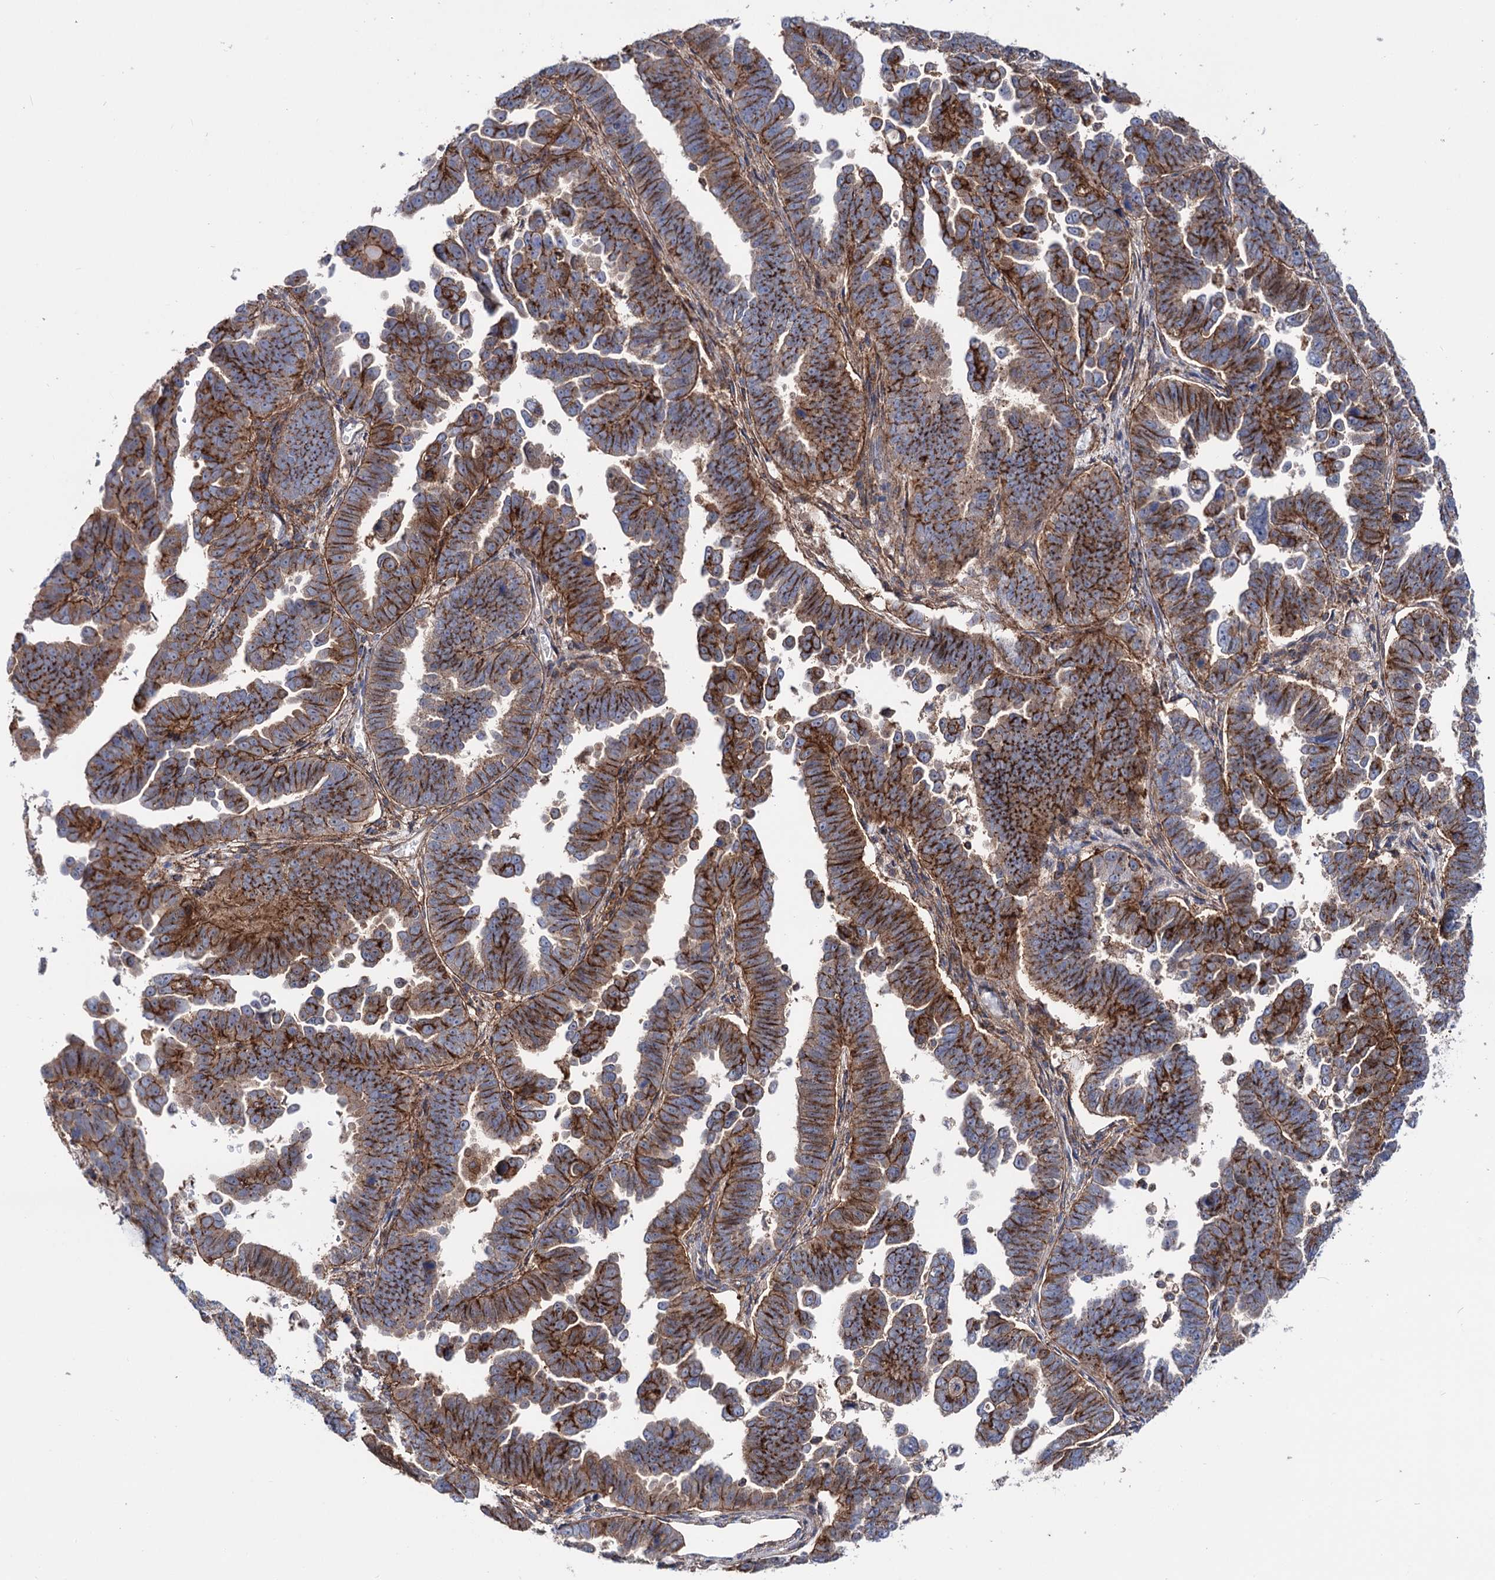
{"staining": {"intensity": "strong", "quantity": ">75%", "location": "cytoplasmic/membranous"}, "tissue": "endometrial cancer", "cell_type": "Tumor cells", "image_type": "cancer", "snomed": [{"axis": "morphology", "description": "Adenocarcinoma, NOS"}, {"axis": "topography", "description": "Endometrium"}], "caption": "This image displays immunohistochemistry staining of endometrial cancer (adenocarcinoma), with high strong cytoplasmic/membranous expression in approximately >75% of tumor cells.", "gene": "DEF6", "patient": {"sex": "female", "age": 75}}